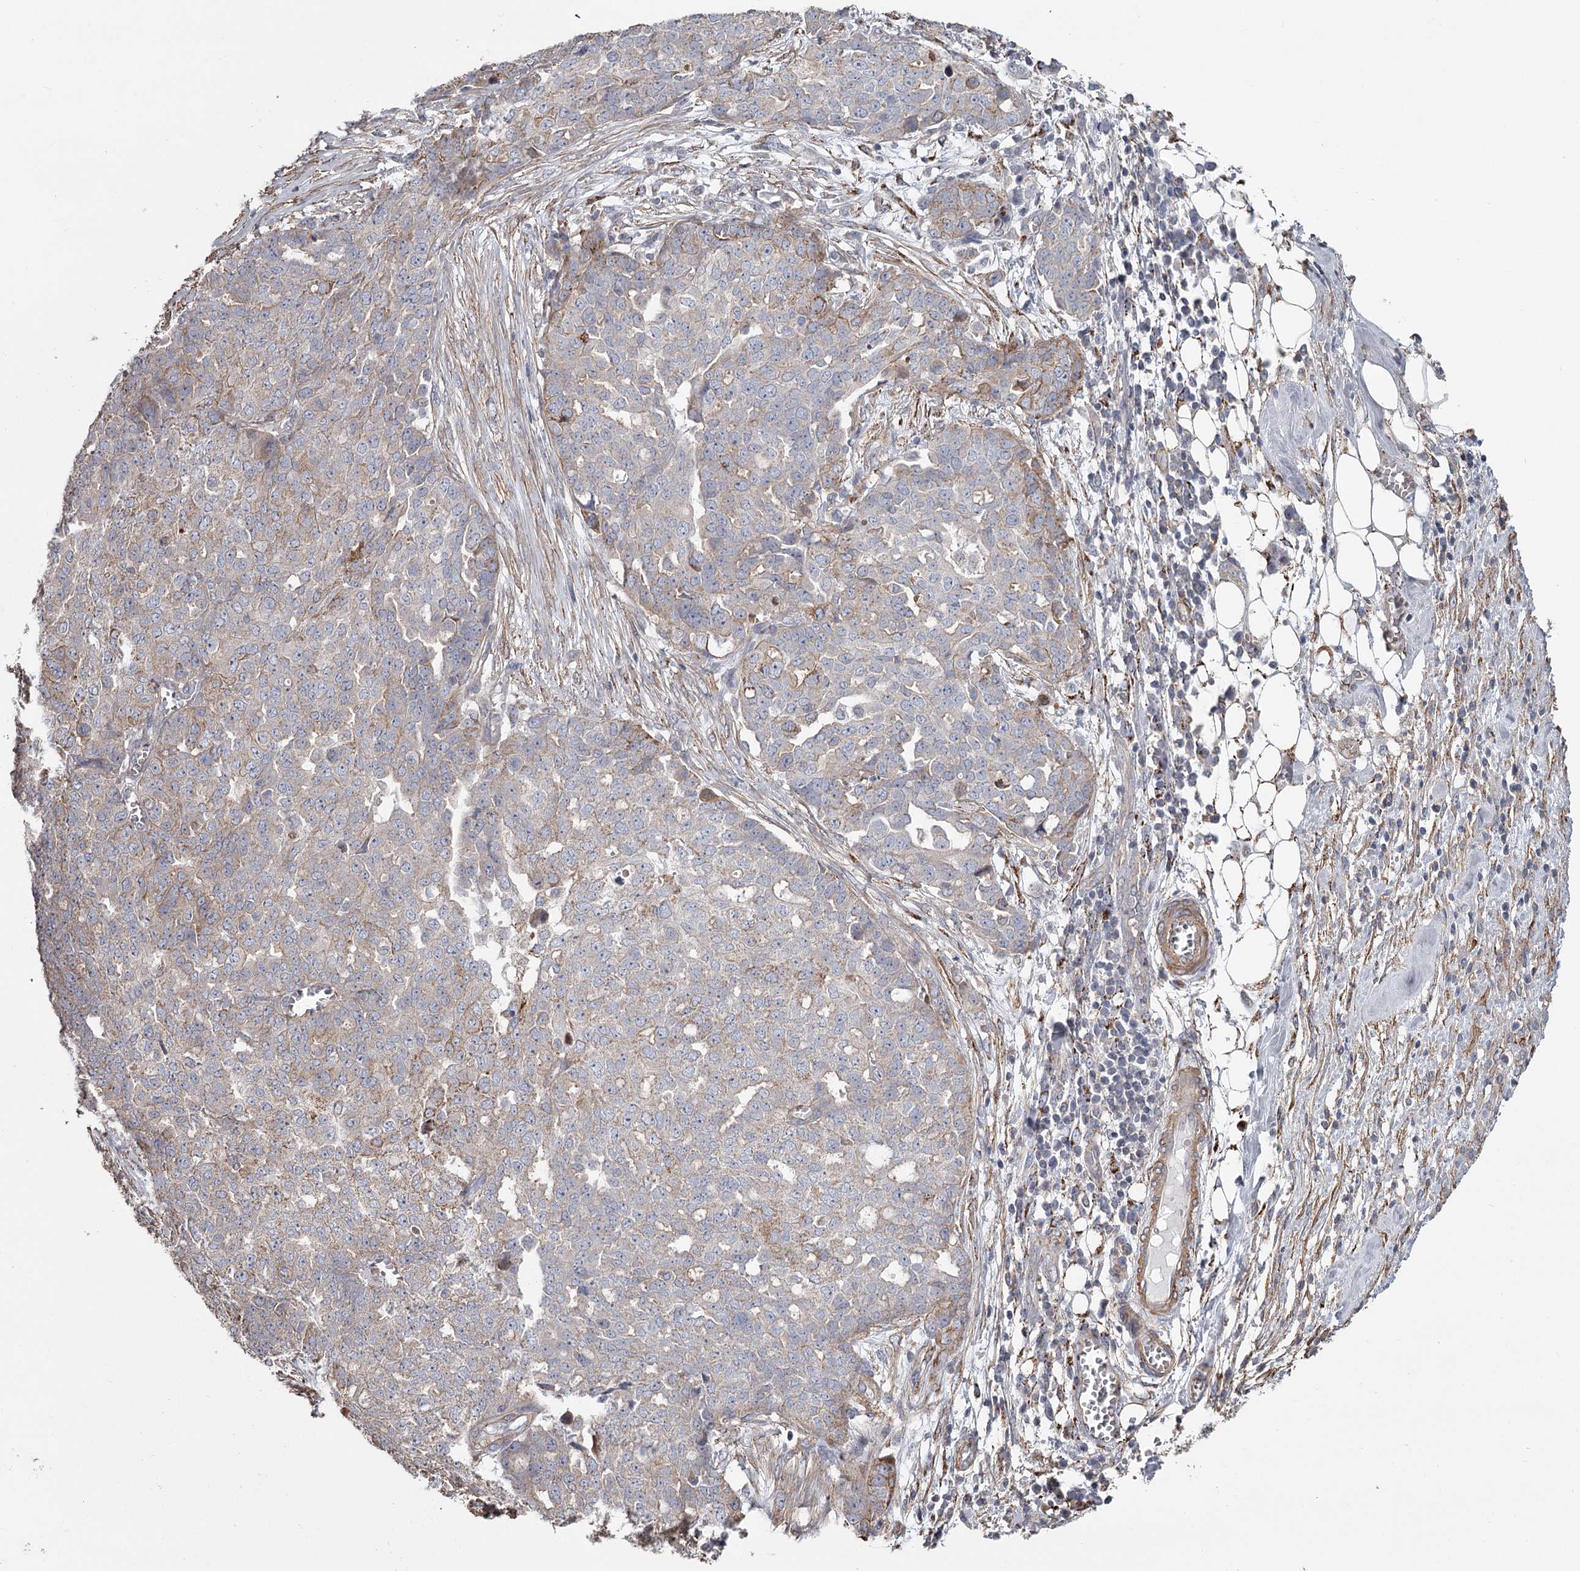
{"staining": {"intensity": "weak", "quantity": "25%-75%", "location": "cytoplasmic/membranous"}, "tissue": "ovarian cancer", "cell_type": "Tumor cells", "image_type": "cancer", "snomed": [{"axis": "morphology", "description": "Cystadenocarcinoma, serous, NOS"}, {"axis": "topography", "description": "Soft tissue"}, {"axis": "topography", "description": "Ovary"}], "caption": "Immunohistochemistry (IHC) staining of ovarian cancer (serous cystadenocarcinoma), which demonstrates low levels of weak cytoplasmic/membranous positivity in approximately 25%-75% of tumor cells indicating weak cytoplasmic/membranous protein expression. The staining was performed using DAB (brown) for protein detection and nuclei were counterstained in hematoxylin (blue).", "gene": "DHRS9", "patient": {"sex": "female", "age": 57}}